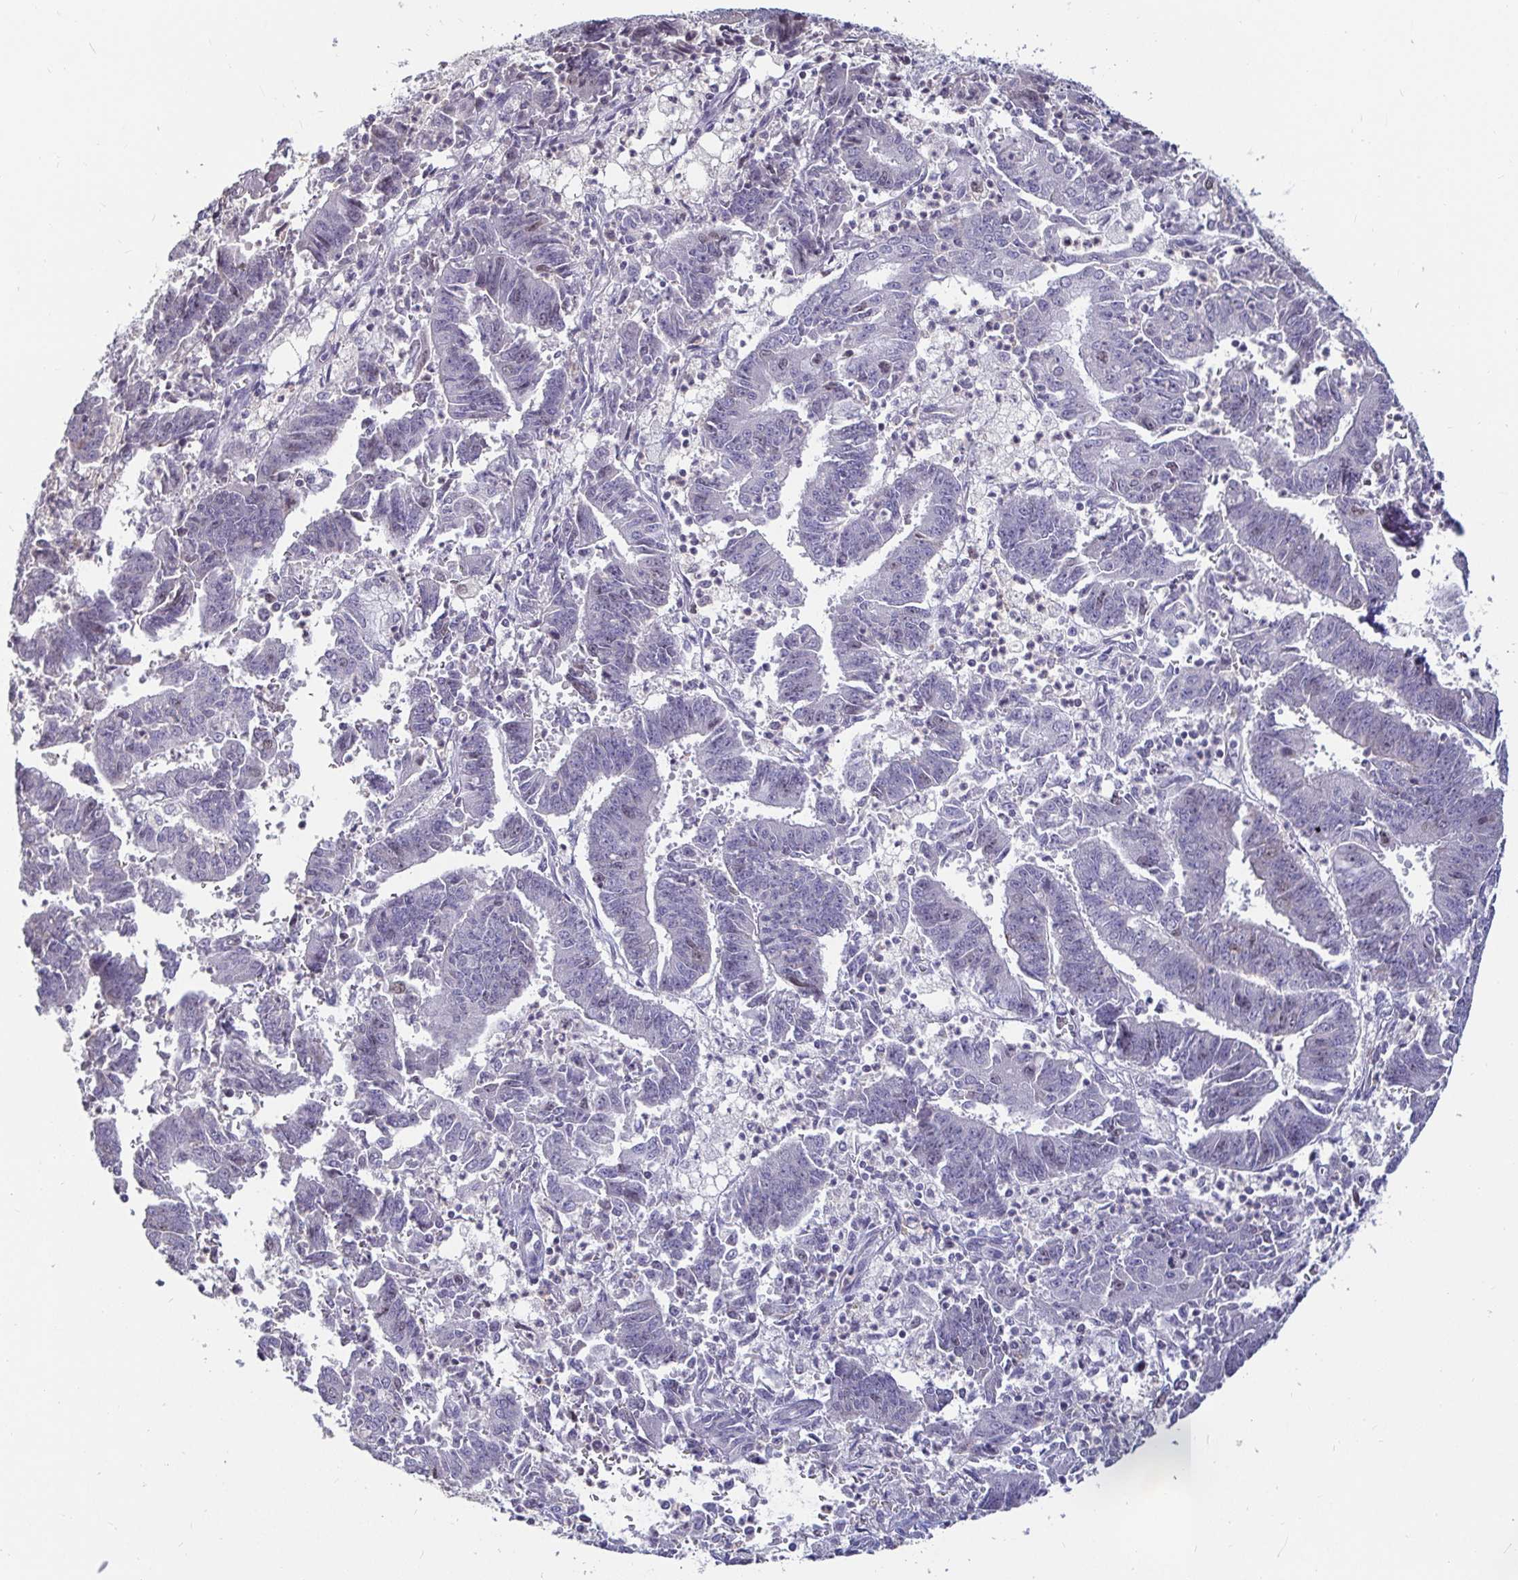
{"staining": {"intensity": "negative", "quantity": "none", "location": "none"}, "tissue": "endometrial cancer", "cell_type": "Tumor cells", "image_type": "cancer", "snomed": [{"axis": "morphology", "description": "Adenocarcinoma, NOS"}, {"axis": "topography", "description": "Endometrium"}], "caption": "An immunohistochemistry photomicrograph of endometrial cancer is shown. There is no staining in tumor cells of endometrial cancer.", "gene": "ANLN", "patient": {"sex": "female", "age": 73}}